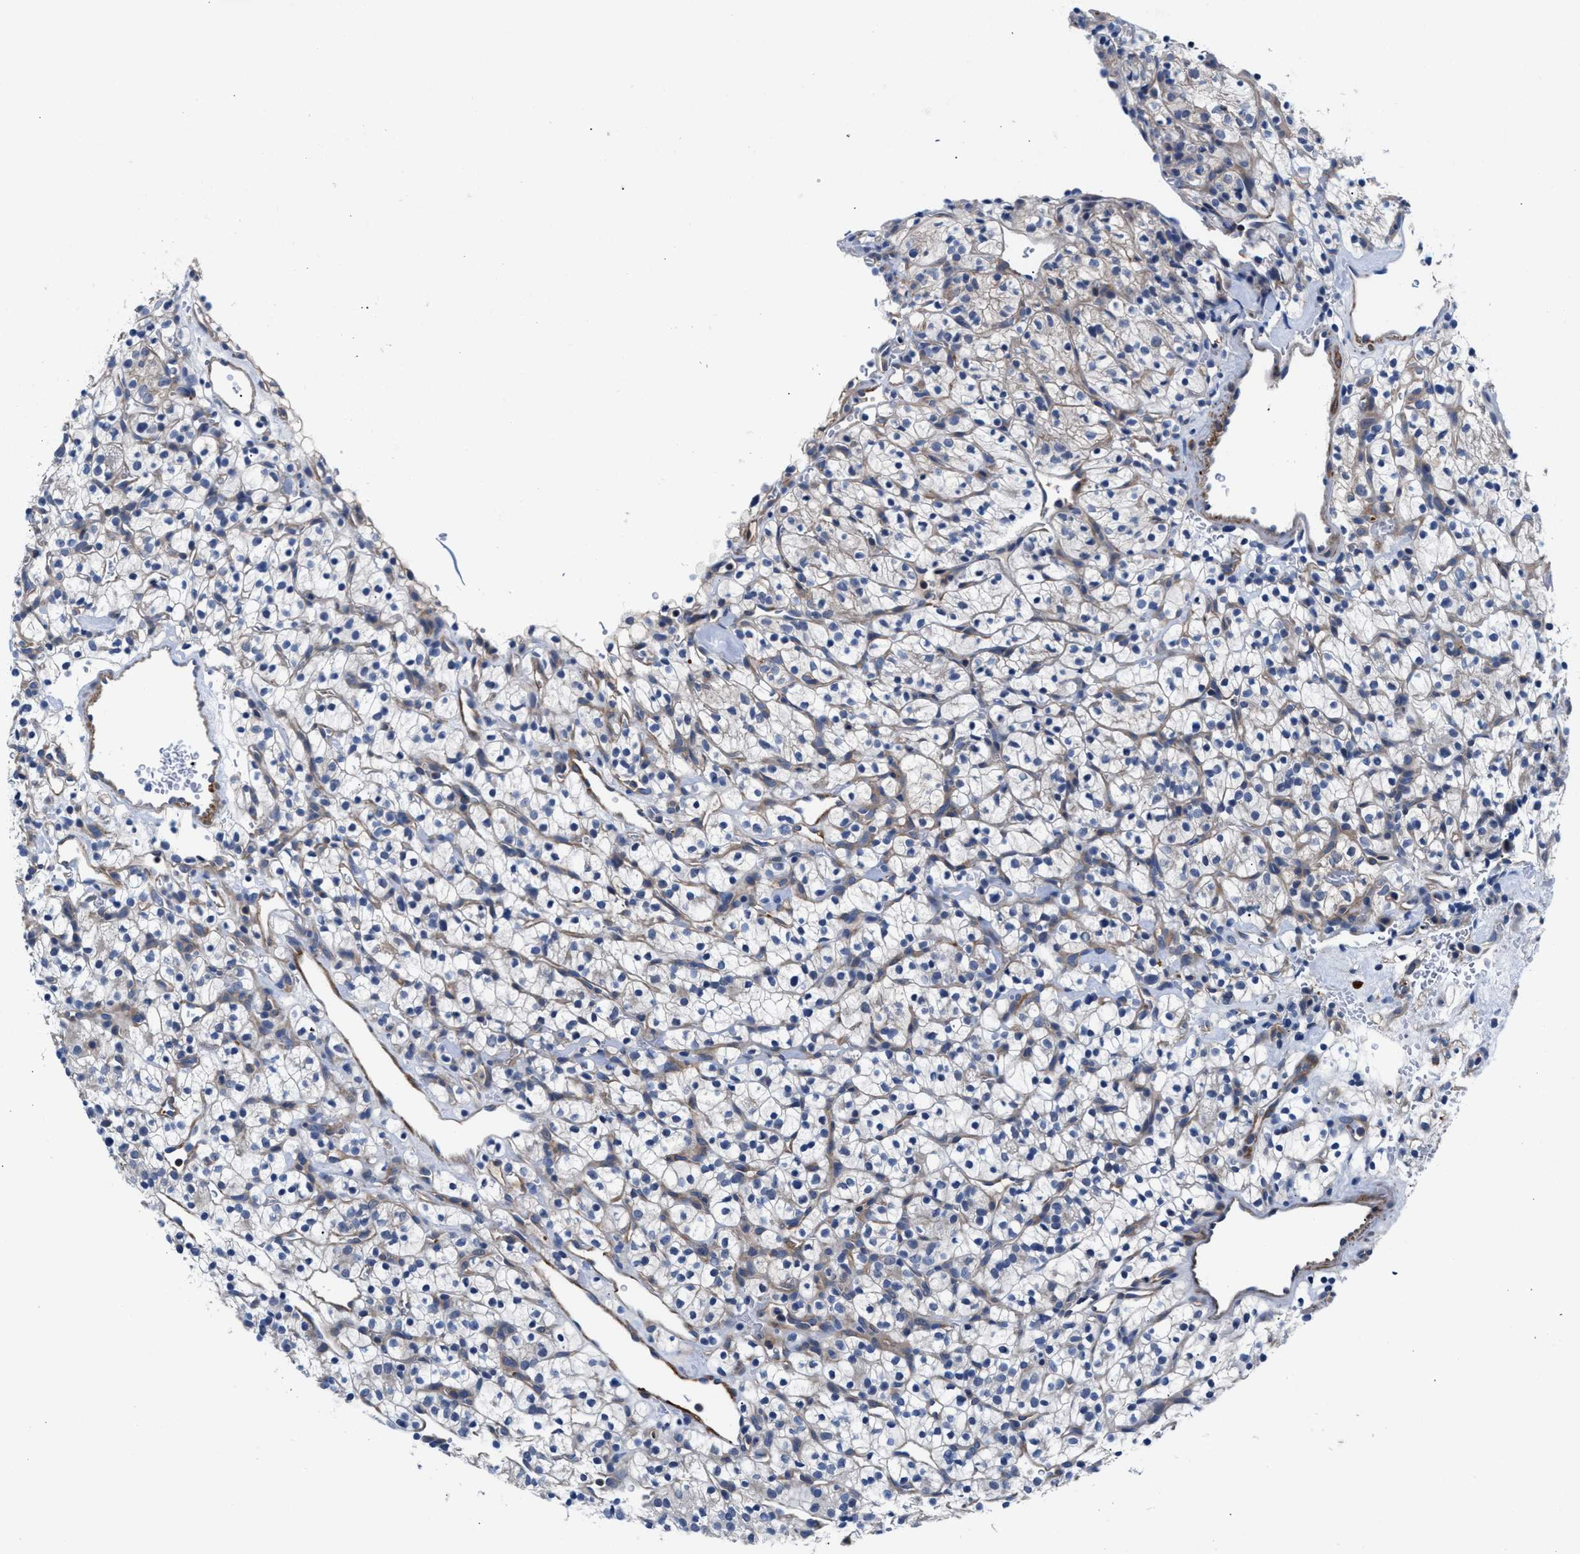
{"staining": {"intensity": "negative", "quantity": "none", "location": "none"}, "tissue": "renal cancer", "cell_type": "Tumor cells", "image_type": "cancer", "snomed": [{"axis": "morphology", "description": "Adenocarcinoma, NOS"}, {"axis": "topography", "description": "Kidney"}], "caption": "There is no significant staining in tumor cells of renal cancer (adenocarcinoma).", "gene": "PARG", "patient": {"sex": "female", "age": 57}}